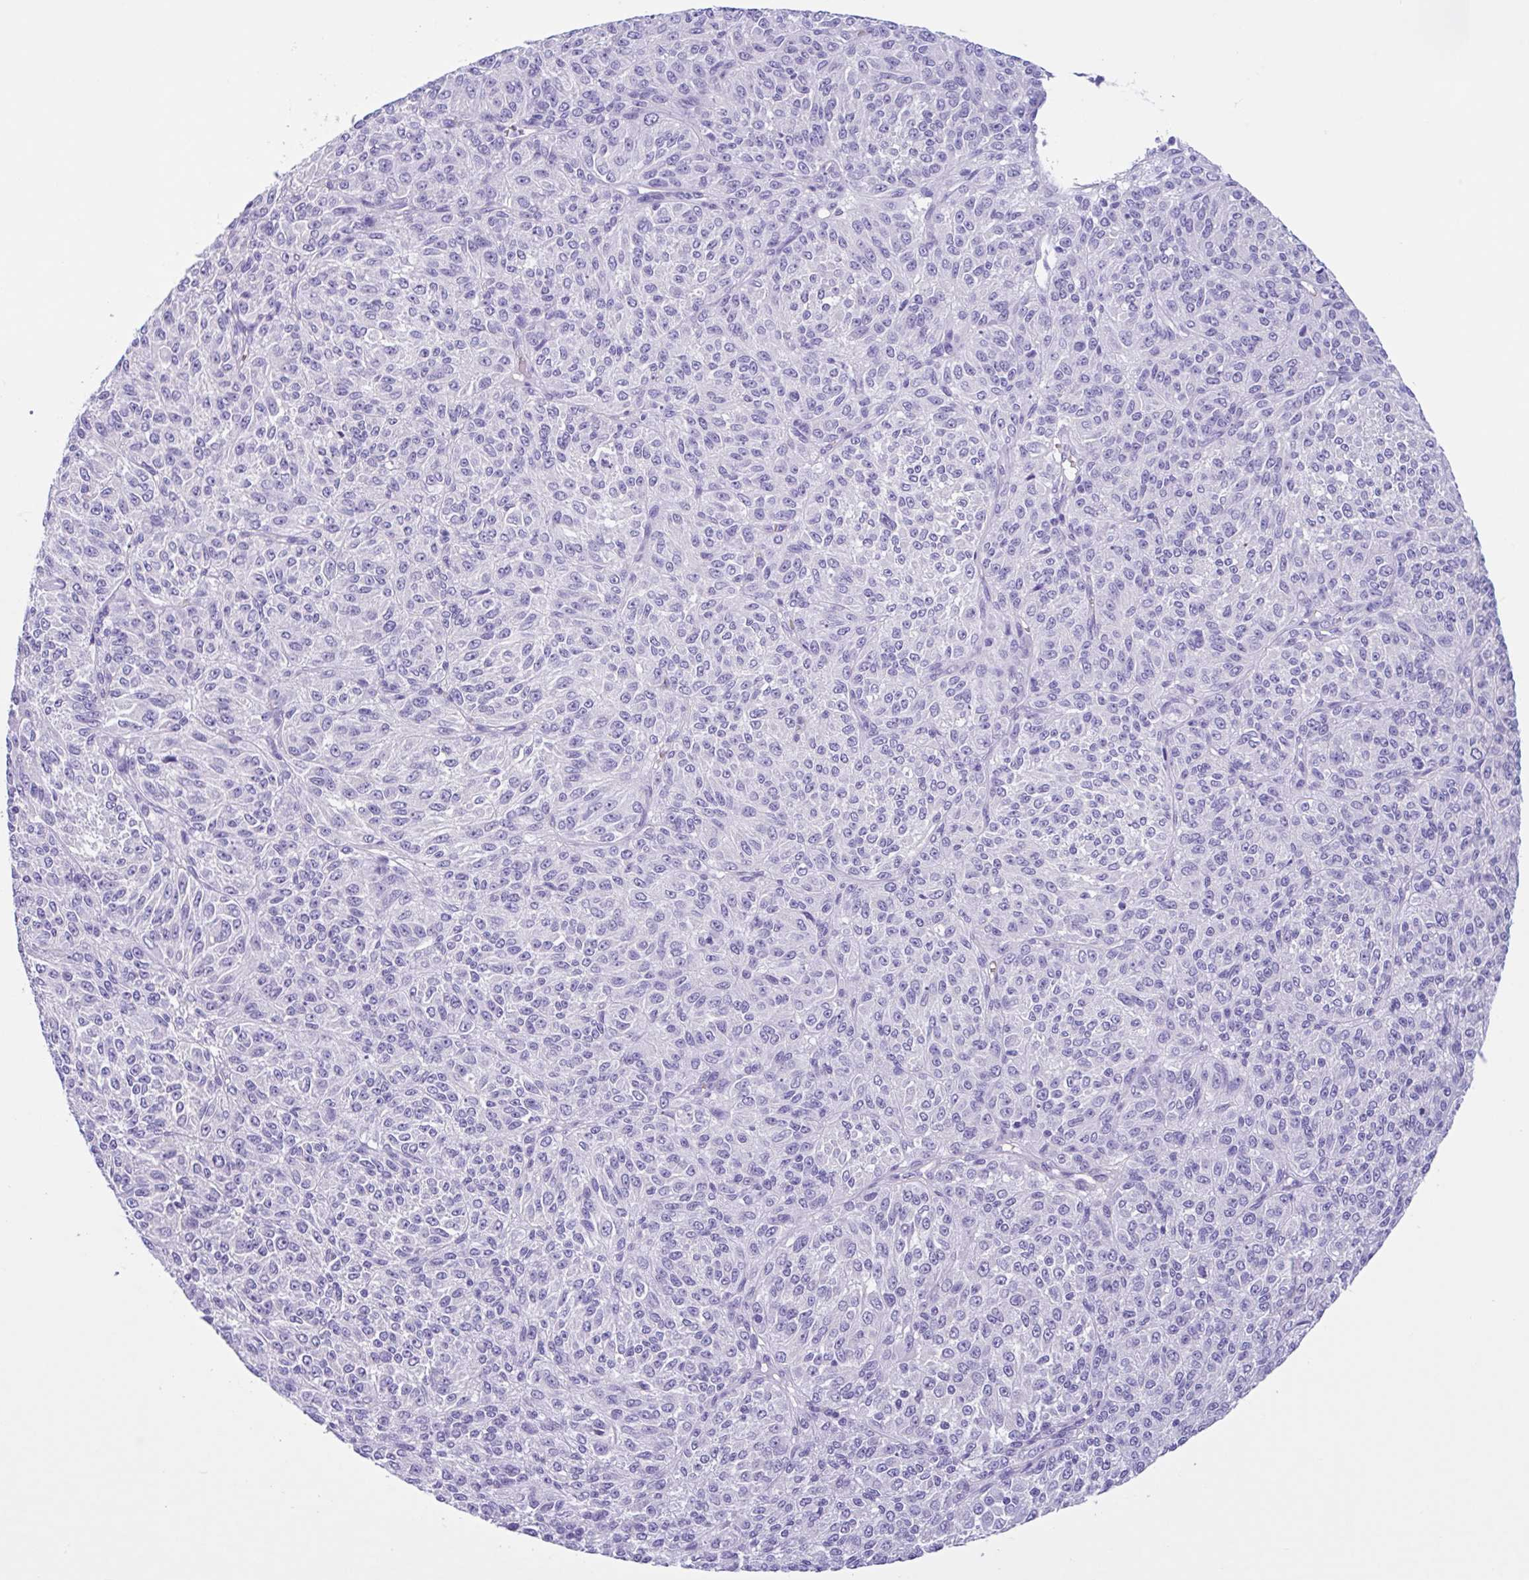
{"staining": {"intensity": "negative", "quantity": "none", "location": "none"}, "tissue": "melanoma", "cell_type": "Tumor cells", "image_type": "cancer", "snomed": [{"axis": "morphology", "description": "Malignant melanoma, Metastatic site"}, {"axis": "topography", "description": "Brain"}], "caption": "The IHC histopathology image has no significant positivity in tumor cells of malignant melanoma (metastatic site) tissue.", "gene": "TMEM79", "patient": {"sex": "female", "age": 56}}